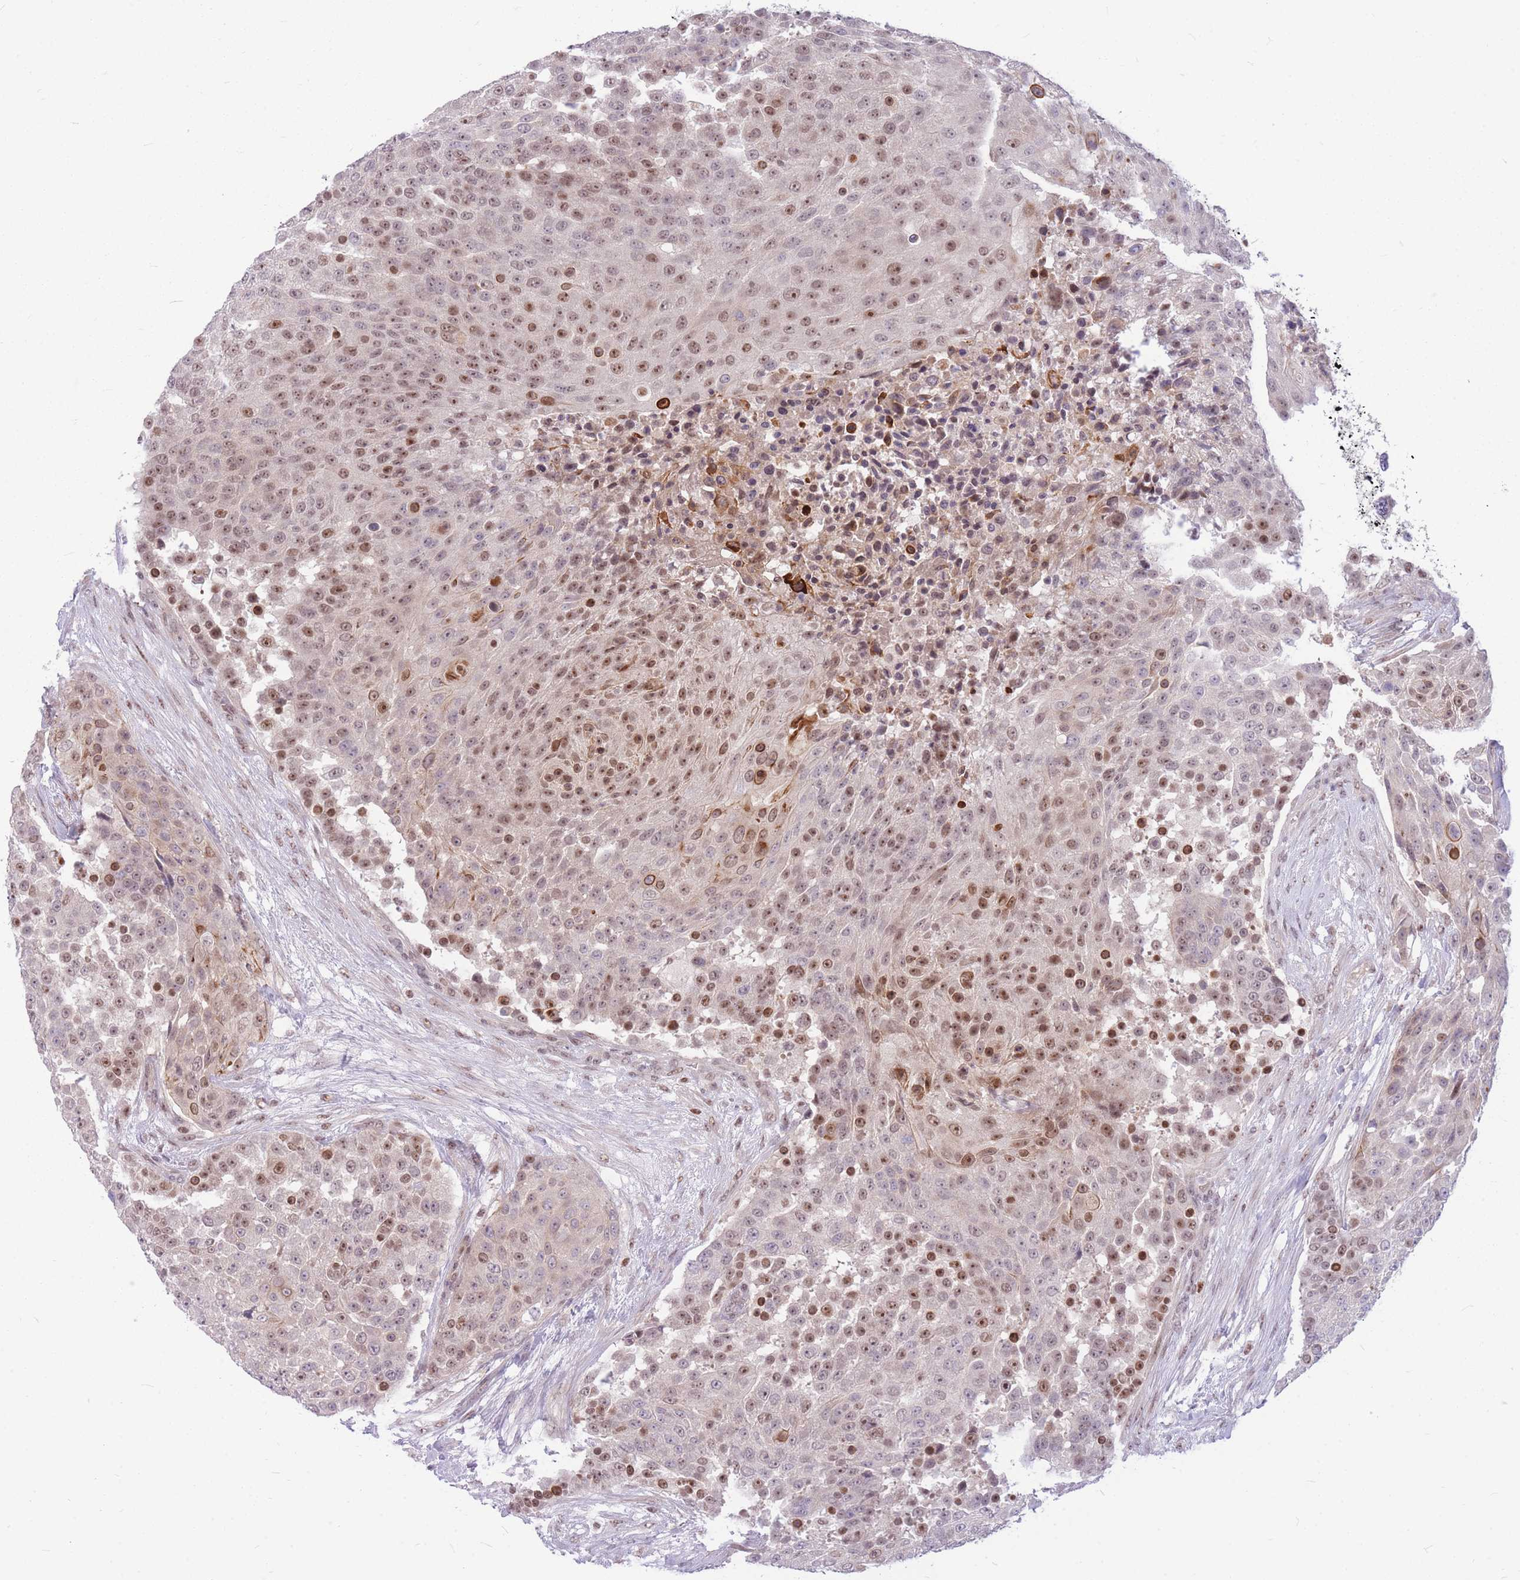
{"staining": {"intensity": "moderate", "quantity": "25%-75%", "location": "nuclear"}, "tissue": "urothelial cancer", "cell_type": "Tumor cells", "image_type": "cancer", "snomed": [{"axis": "morphology", "description": "Urothelial carcinoma, High grade"}, {"axis": "topography", "description": "Urinary bladder"}], "caption": "Immunohistochemical staining of human high-grade urothelial carcinoma displays medium levels of moderate nuclear protein positivity in about 25%-75% of tumor cells. Using DAB (3,3'-diaminobenzidine) (brown) and hematoxylin (blue) stains, captured at high magnification using brightfield microscopy.", "gene": "ERCC2", "patient": {"sex": "female", "age": 63}}